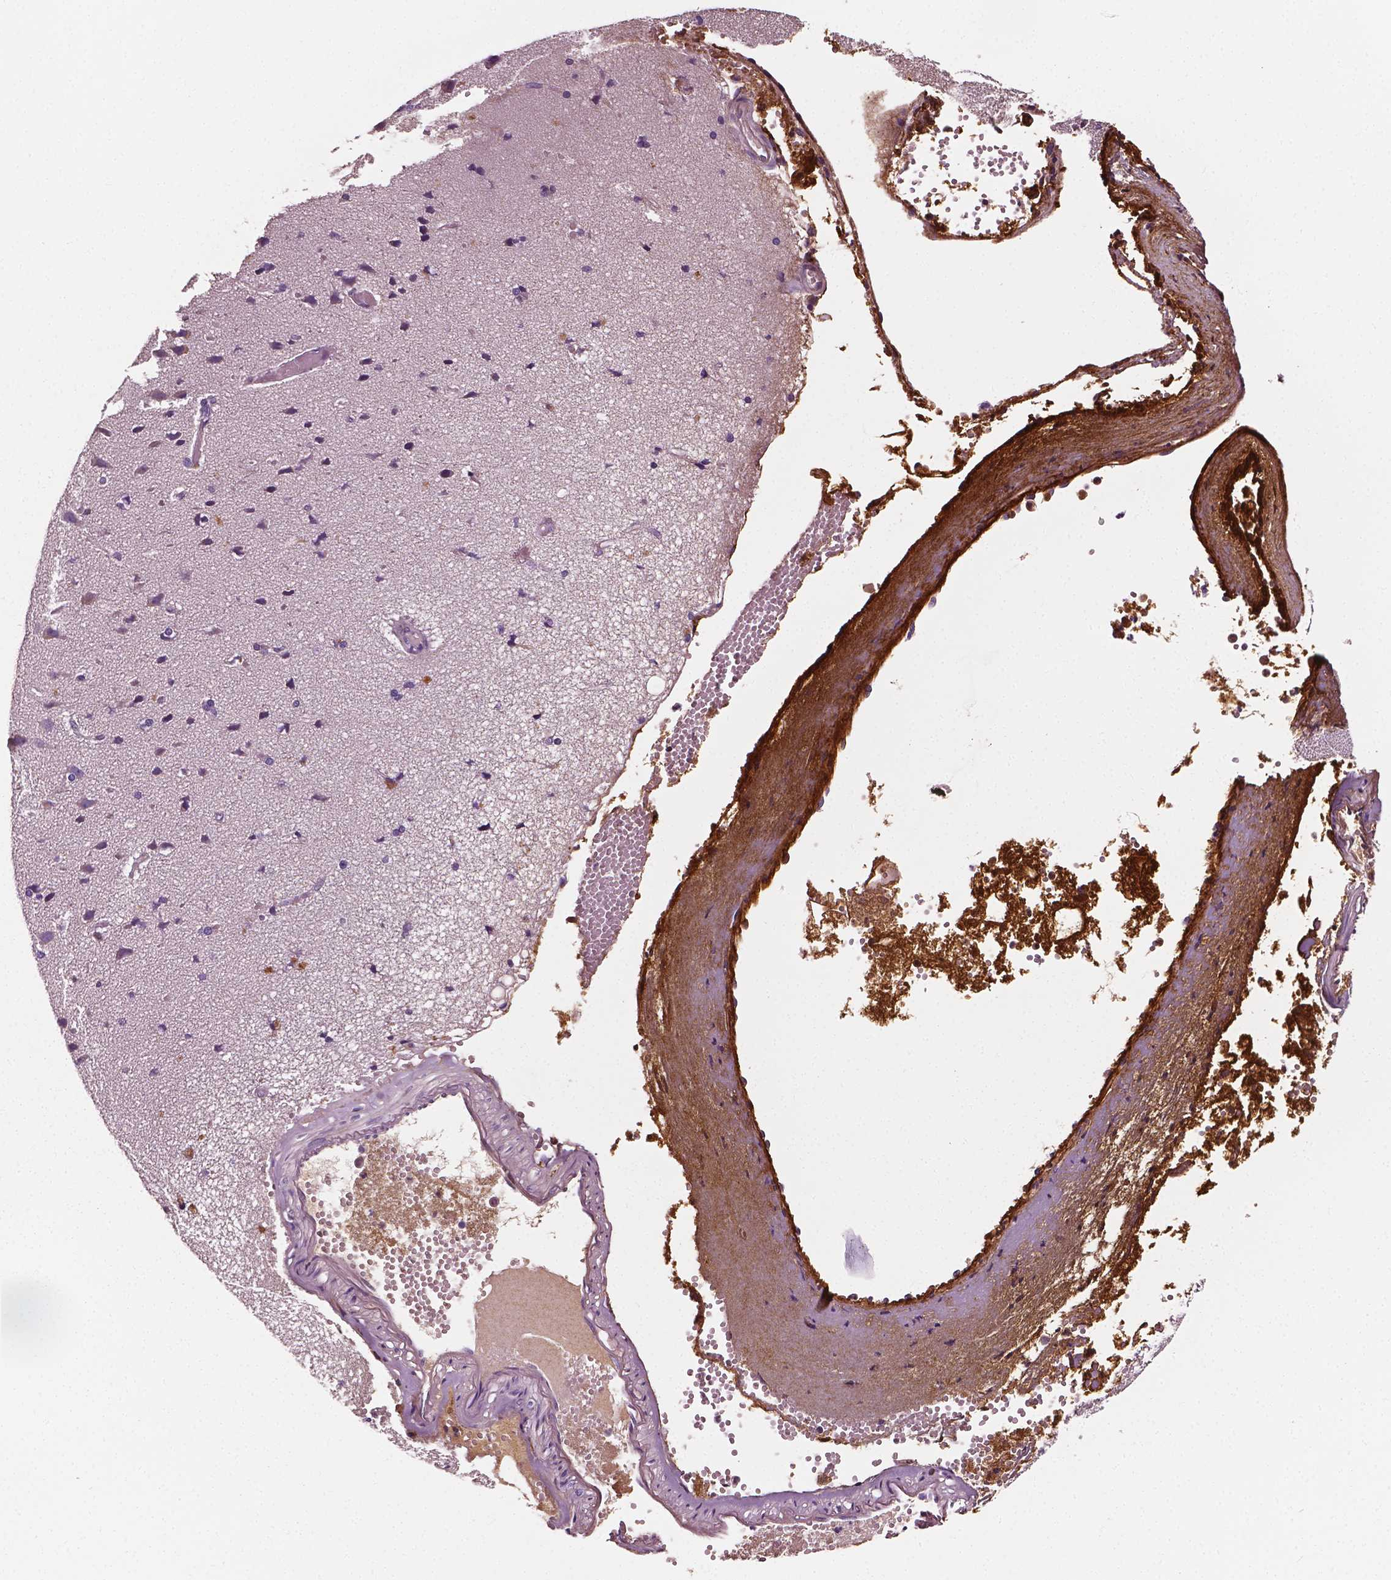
{"staining": {"intensity": "negative", "quantity": "none", "location": "none"}, "tissue": "cerebral cortex", "cell_type": "Endothelial cells", "image_type": "normal", "snomed": [{"axis": "morphology", "description": "Normal tissue, NOS"}, {"axis": "morphology", "description": "Glioma, malignant, High grade"}, {"axis": "topography", "description": "Cerebral cortex"}], "caption": "This is a photomicrograph of immunohistochemistry staining of unremarkable cerebral cortex, which shows no staining in endothelial cells. (DAB (3,3'-diaminobenzidine) immunohistochemistry visualized using brightfield microscopy, high magnification).", "gene": "FBLN1", "patient": {"sex": "male", "age": 71}}